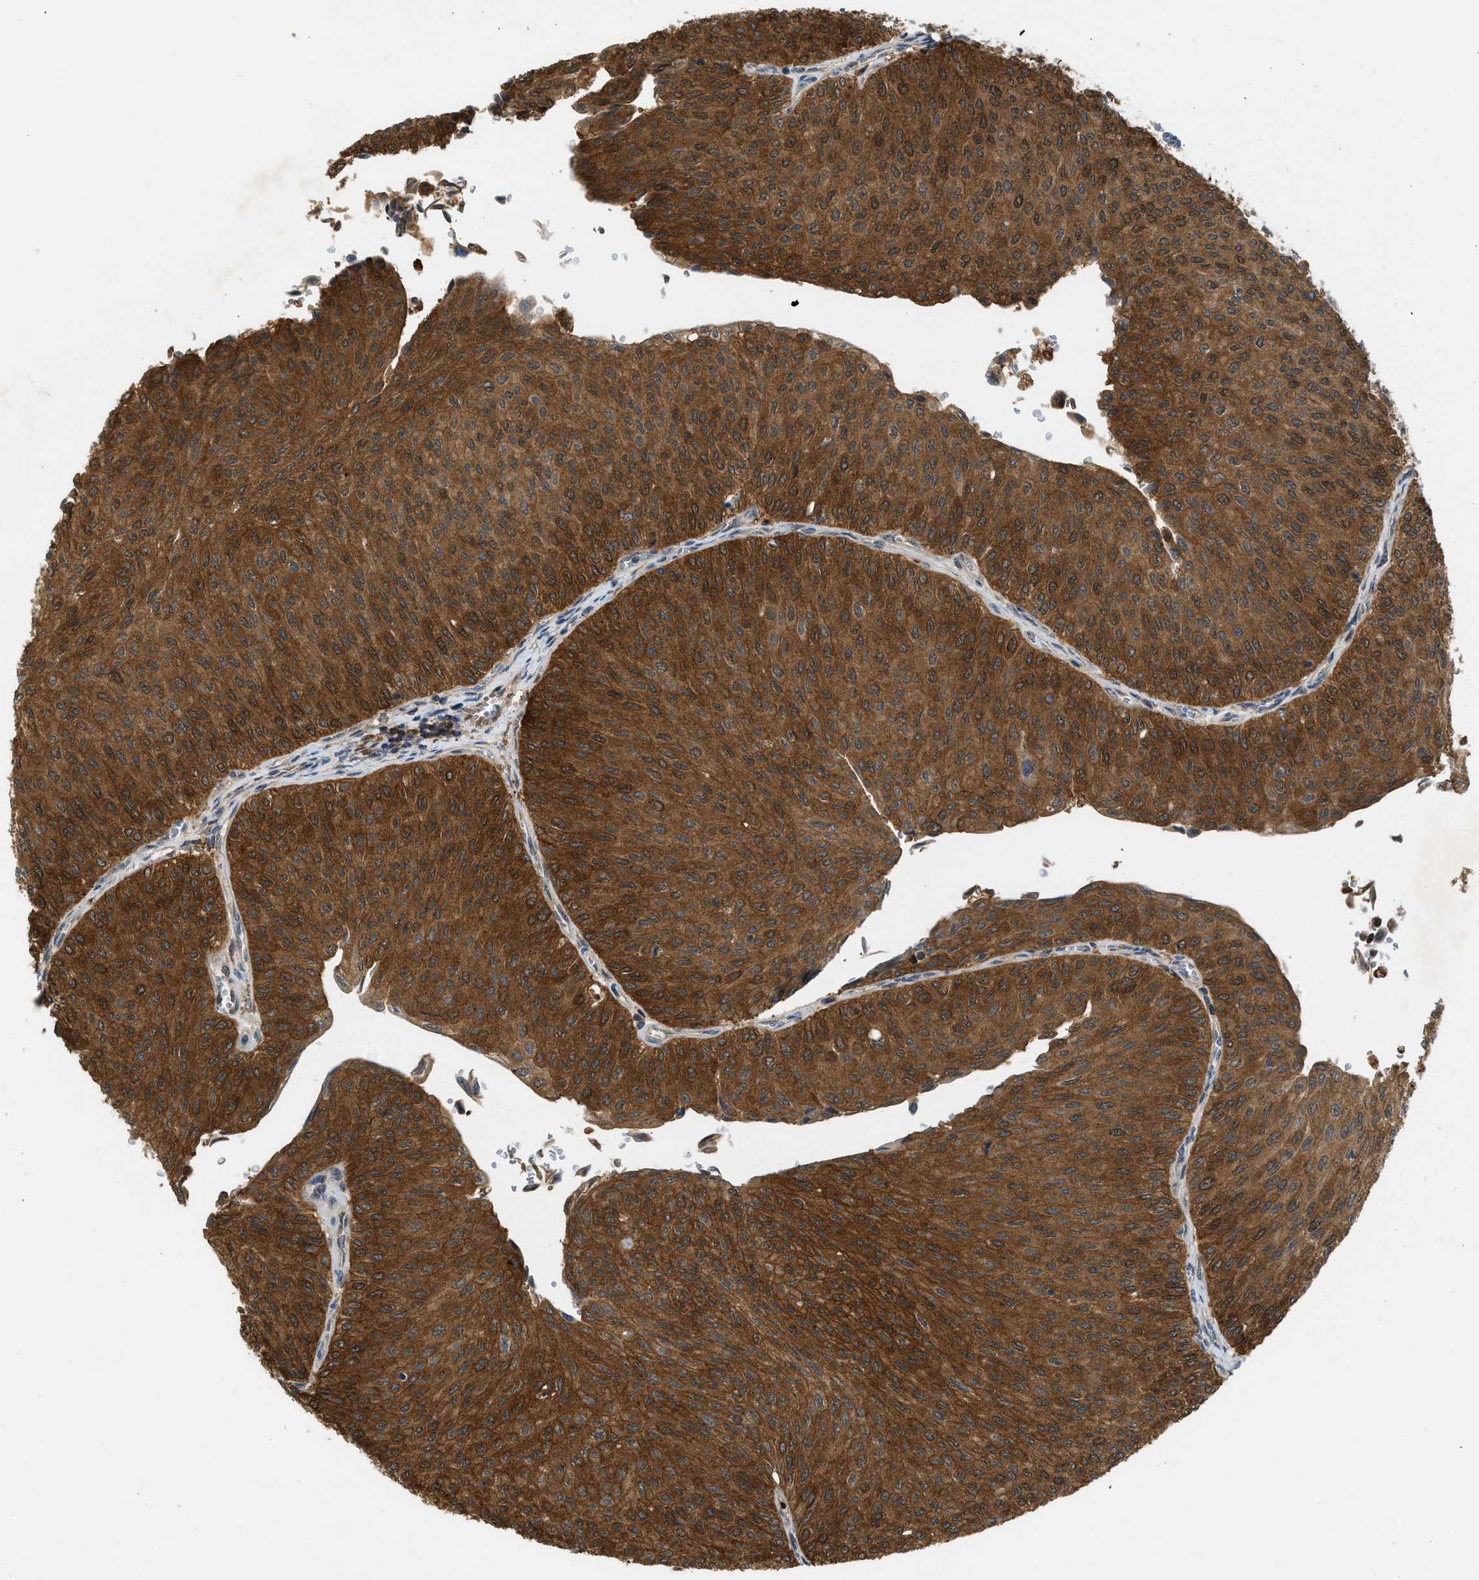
{"staining": {"intensity": "strong", "quantity": ">75%", "location": "cytoplasmic/membranous"}, "tissue": "urothelial cancer", "cell_type": "Tumor cells", "image_type": "cancer", "snomed": [{"axis": "morphology", "description": "Urothelial carcinoma, Low grade"}, {"axis": "topography", "description": "Urinary bladder"}], "caption": "Low-grade urothelial carcinoma was stained to show a protein in brown. There is high levels of strong cytoplasmic/membranous positivity in about >75% of tumor cells.", "gene": "MAPK7", "patient": {"sex": "male", "age": 78}}